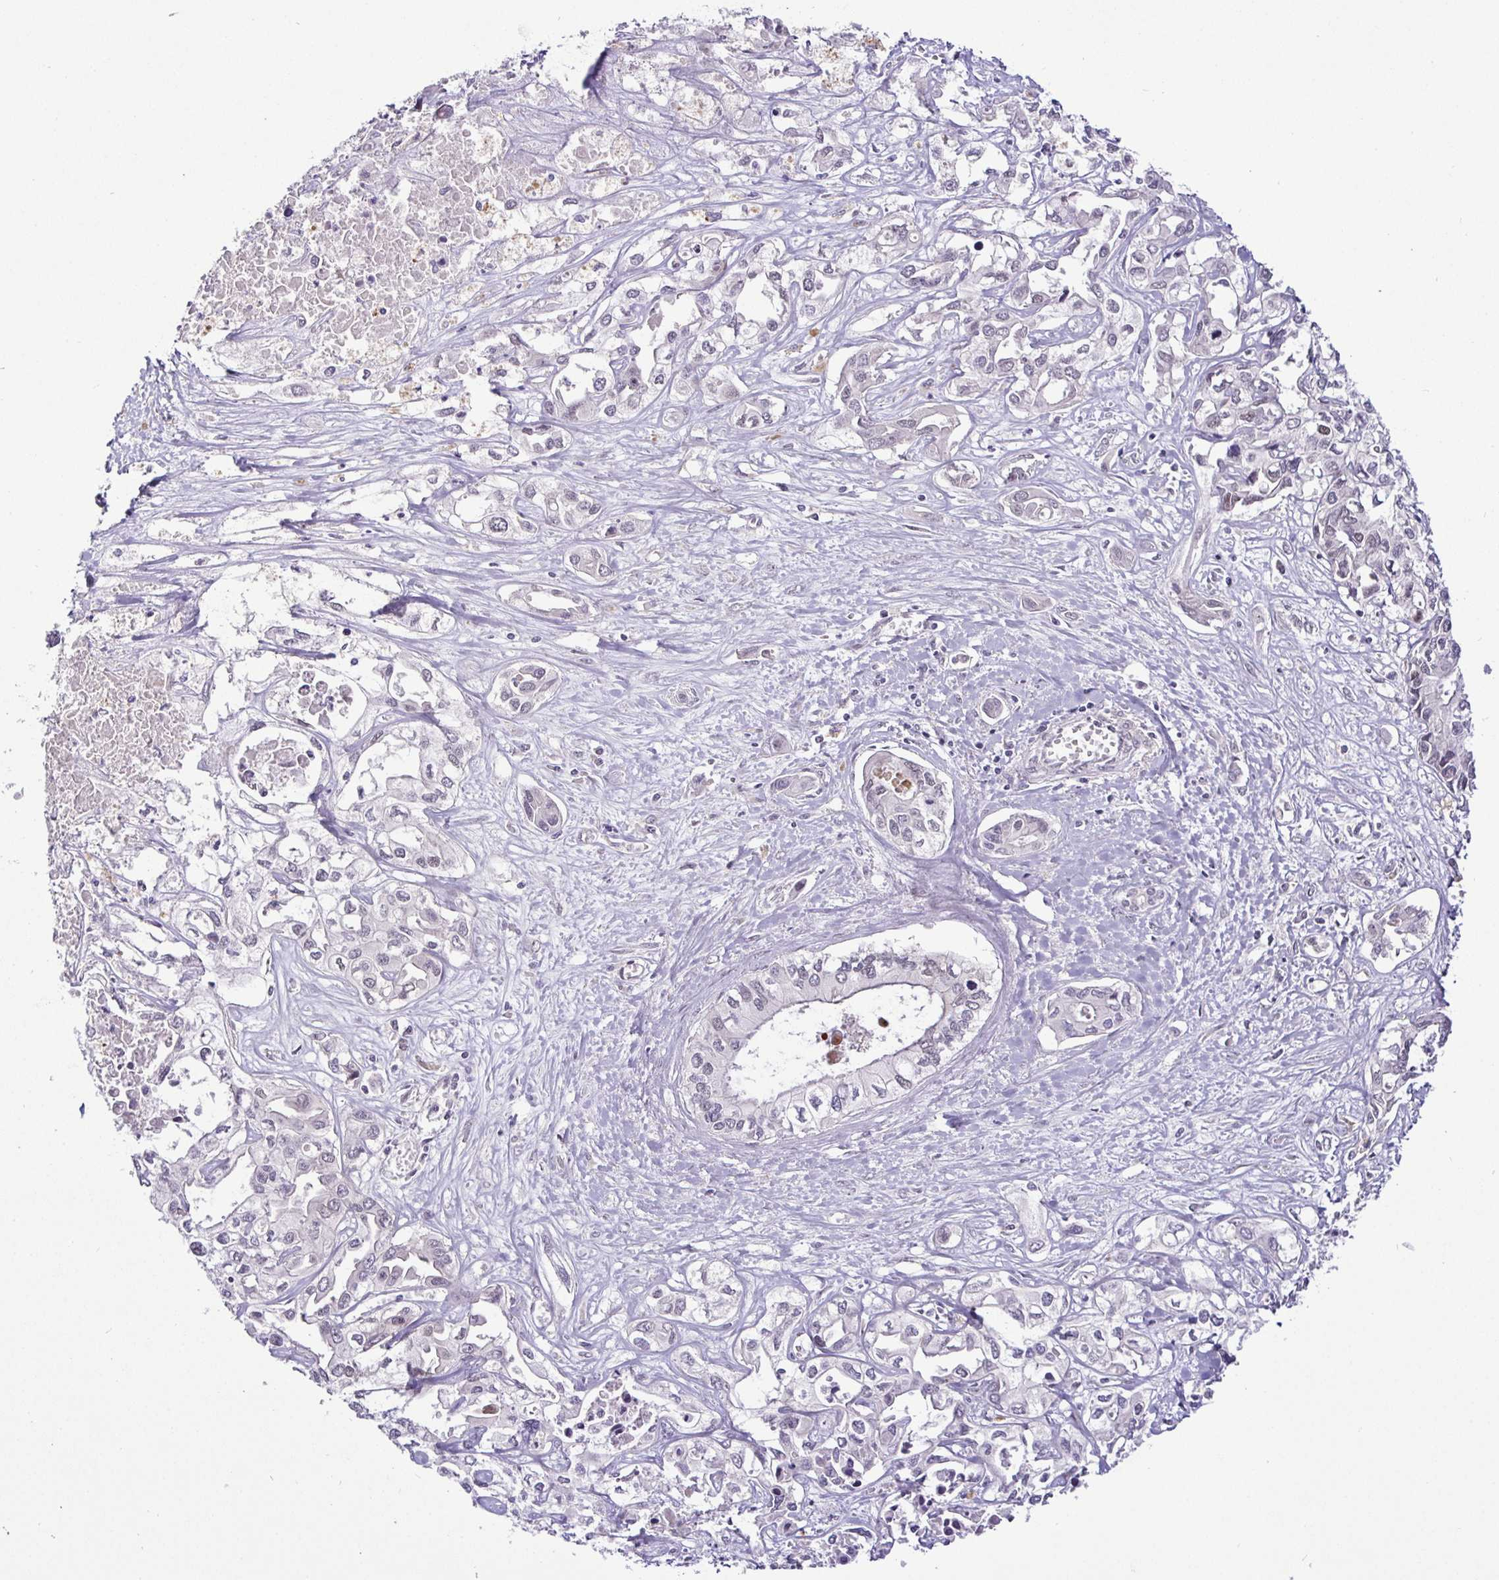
{"staining": {"intensity": "negative", "quantity": "none", "location": "none"}, "tissue": "liver cancer", "cell_type": "Tumor cells", "image_type": "cancer", "snomed": [{"axis": "morphology", "description": "Cholangiocarcinoma"}, {"axis": "topography", "description": "Liver"}], "caption": "The immunohistochemistry (IHC) photomicrograph has no significant staining in tumor cells of liver cholangiocarcinoma tissue.", "gene": "NUP188", "patient": {"sex": "female", "age": 64}}